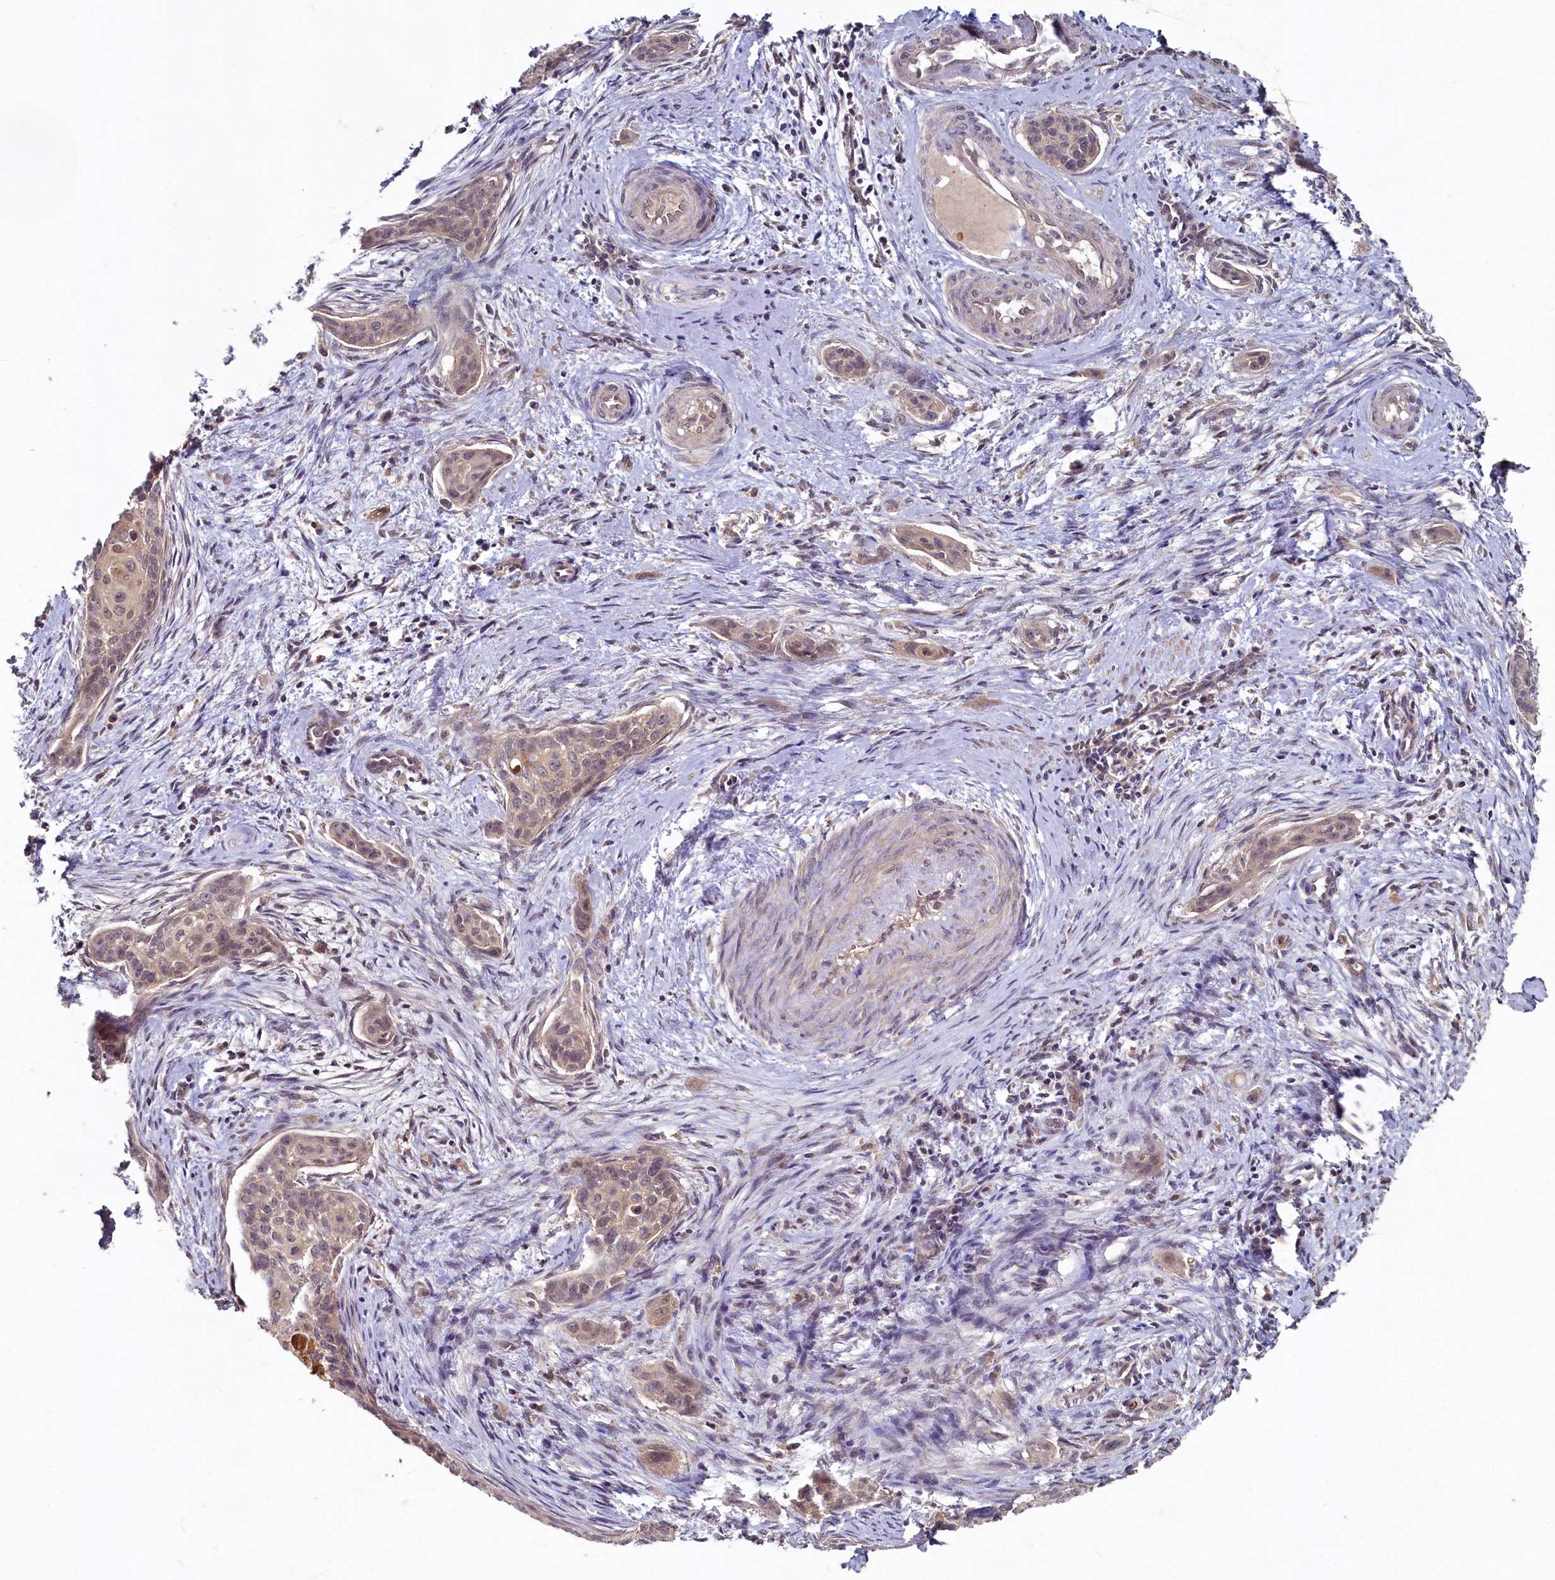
{"staining": {"intensity": "weak", "quantity": ">75%", "location": "cytoplasmic/membranous,nuclear"}, "tissue": "cervical cancer", "cell_type": "Tumor cells", "image_type": "cancer", "snomed": [{"axis": "morphology", "description": "Squamous cell carcinoma, NOS"}, {"axis": "topography", "description": "Cervix"}], "caption": "Cervical cancer tissue demonstrates weak cytoplasmic/membranous and nuclear staining in about >75% of tumor cells (brown staining indicates protein expression, while blue staining denotes nuclei).", "gene": "HERC3", "patient": {"sex": "female", "age": 33}}